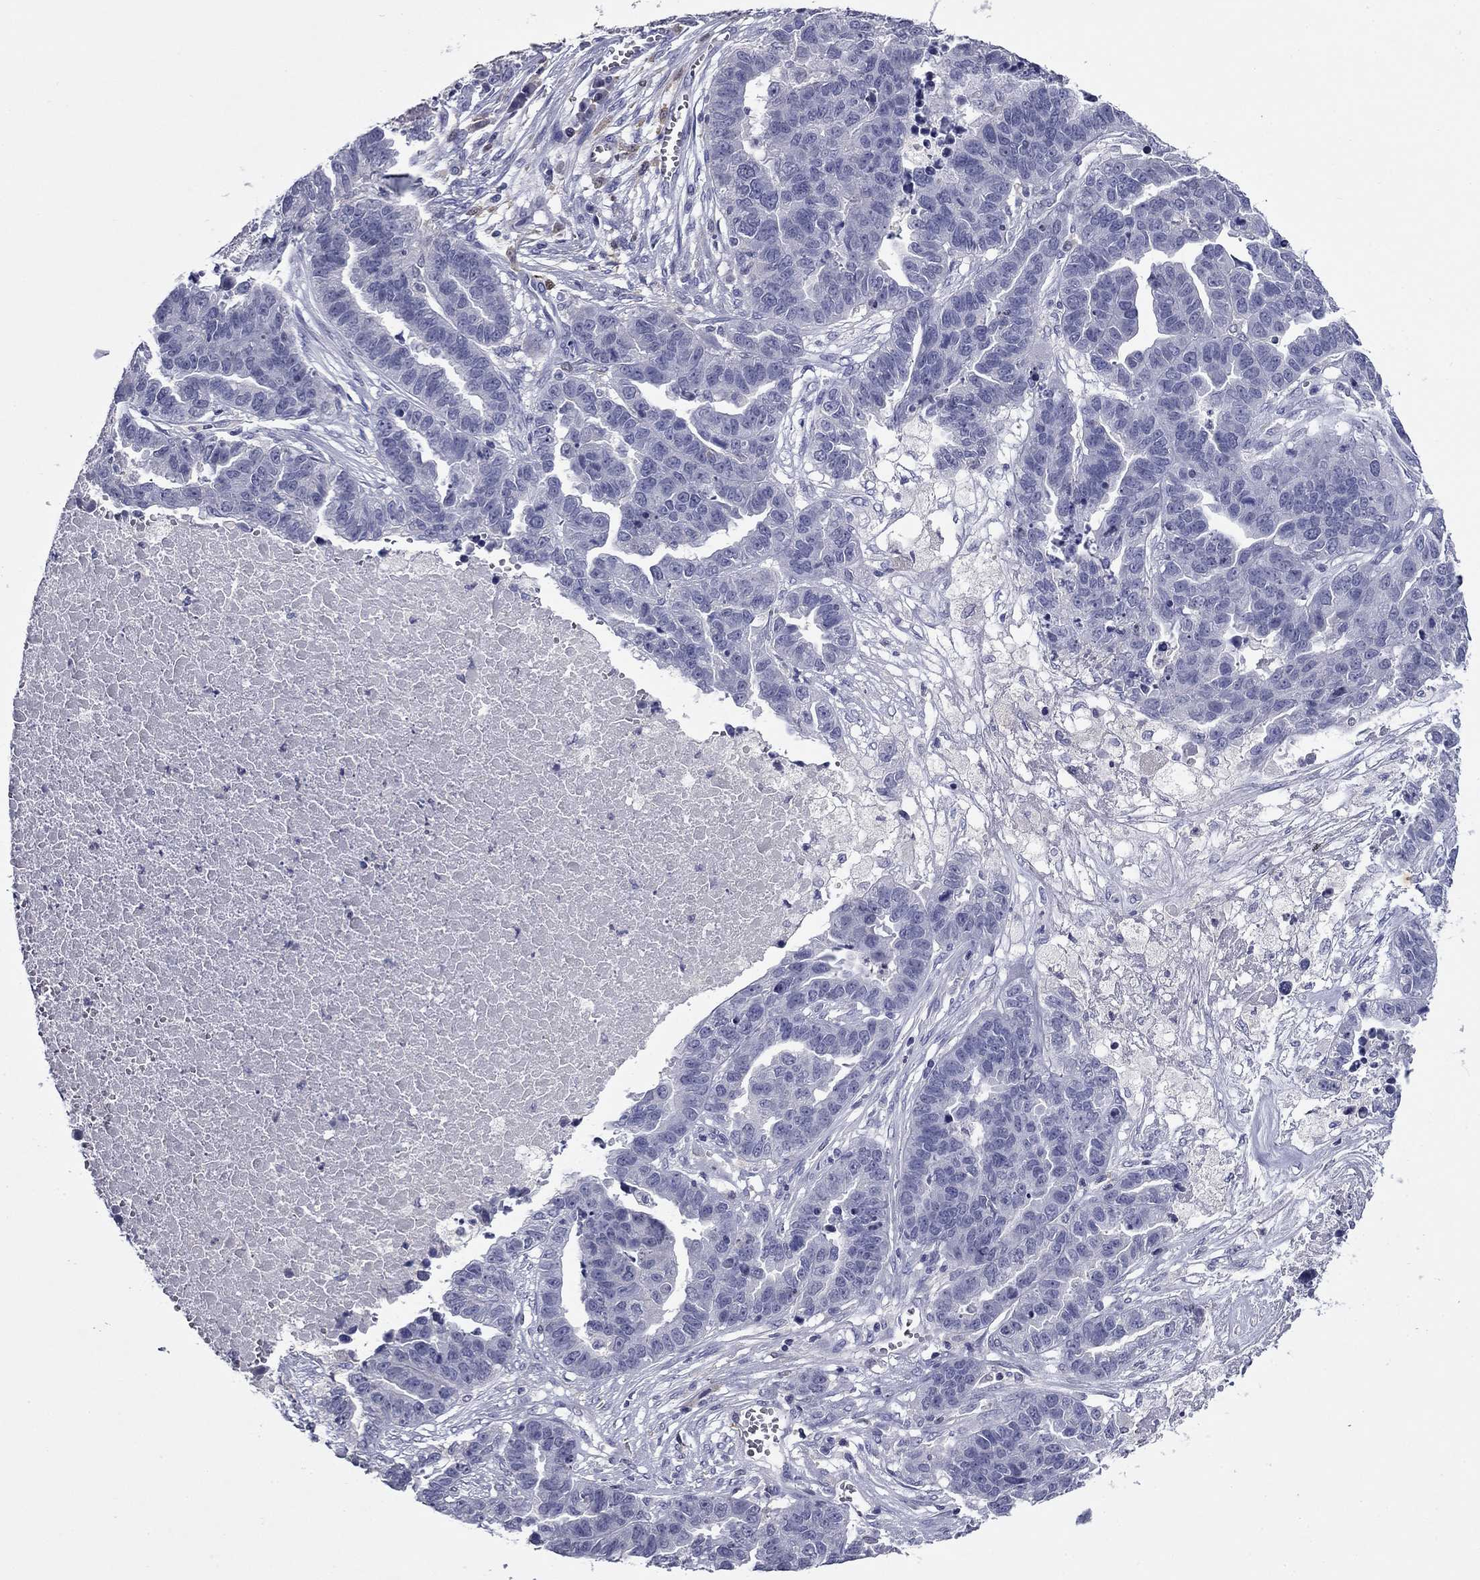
{"staining": {"intensity": "negative", "quantity": "none", "location": "none"}, "tissue": "ovarian cancer", "cell_type": "Tumor cells", "image_type": "cancer", "snomed": [{"axis": "morphology", "description": "Cystadenocarcinoma, serous, NOS"}, {"axis": "topography", "description": "Ovary"}], "caption": "DAB immunohistochemical staining of human serous cystadenocarcinoma (ovarian) displays no significant positivity in tumor cells. (Stains: DAB (3,3'-diaminobenzidine) immunohistochemistry (IHC) with hematoxylin counter stain, Microscopy: brightfield microscopy at high magnification).", "gene": "CFAP119", "patient": {"sex": "female", "age": 87}}